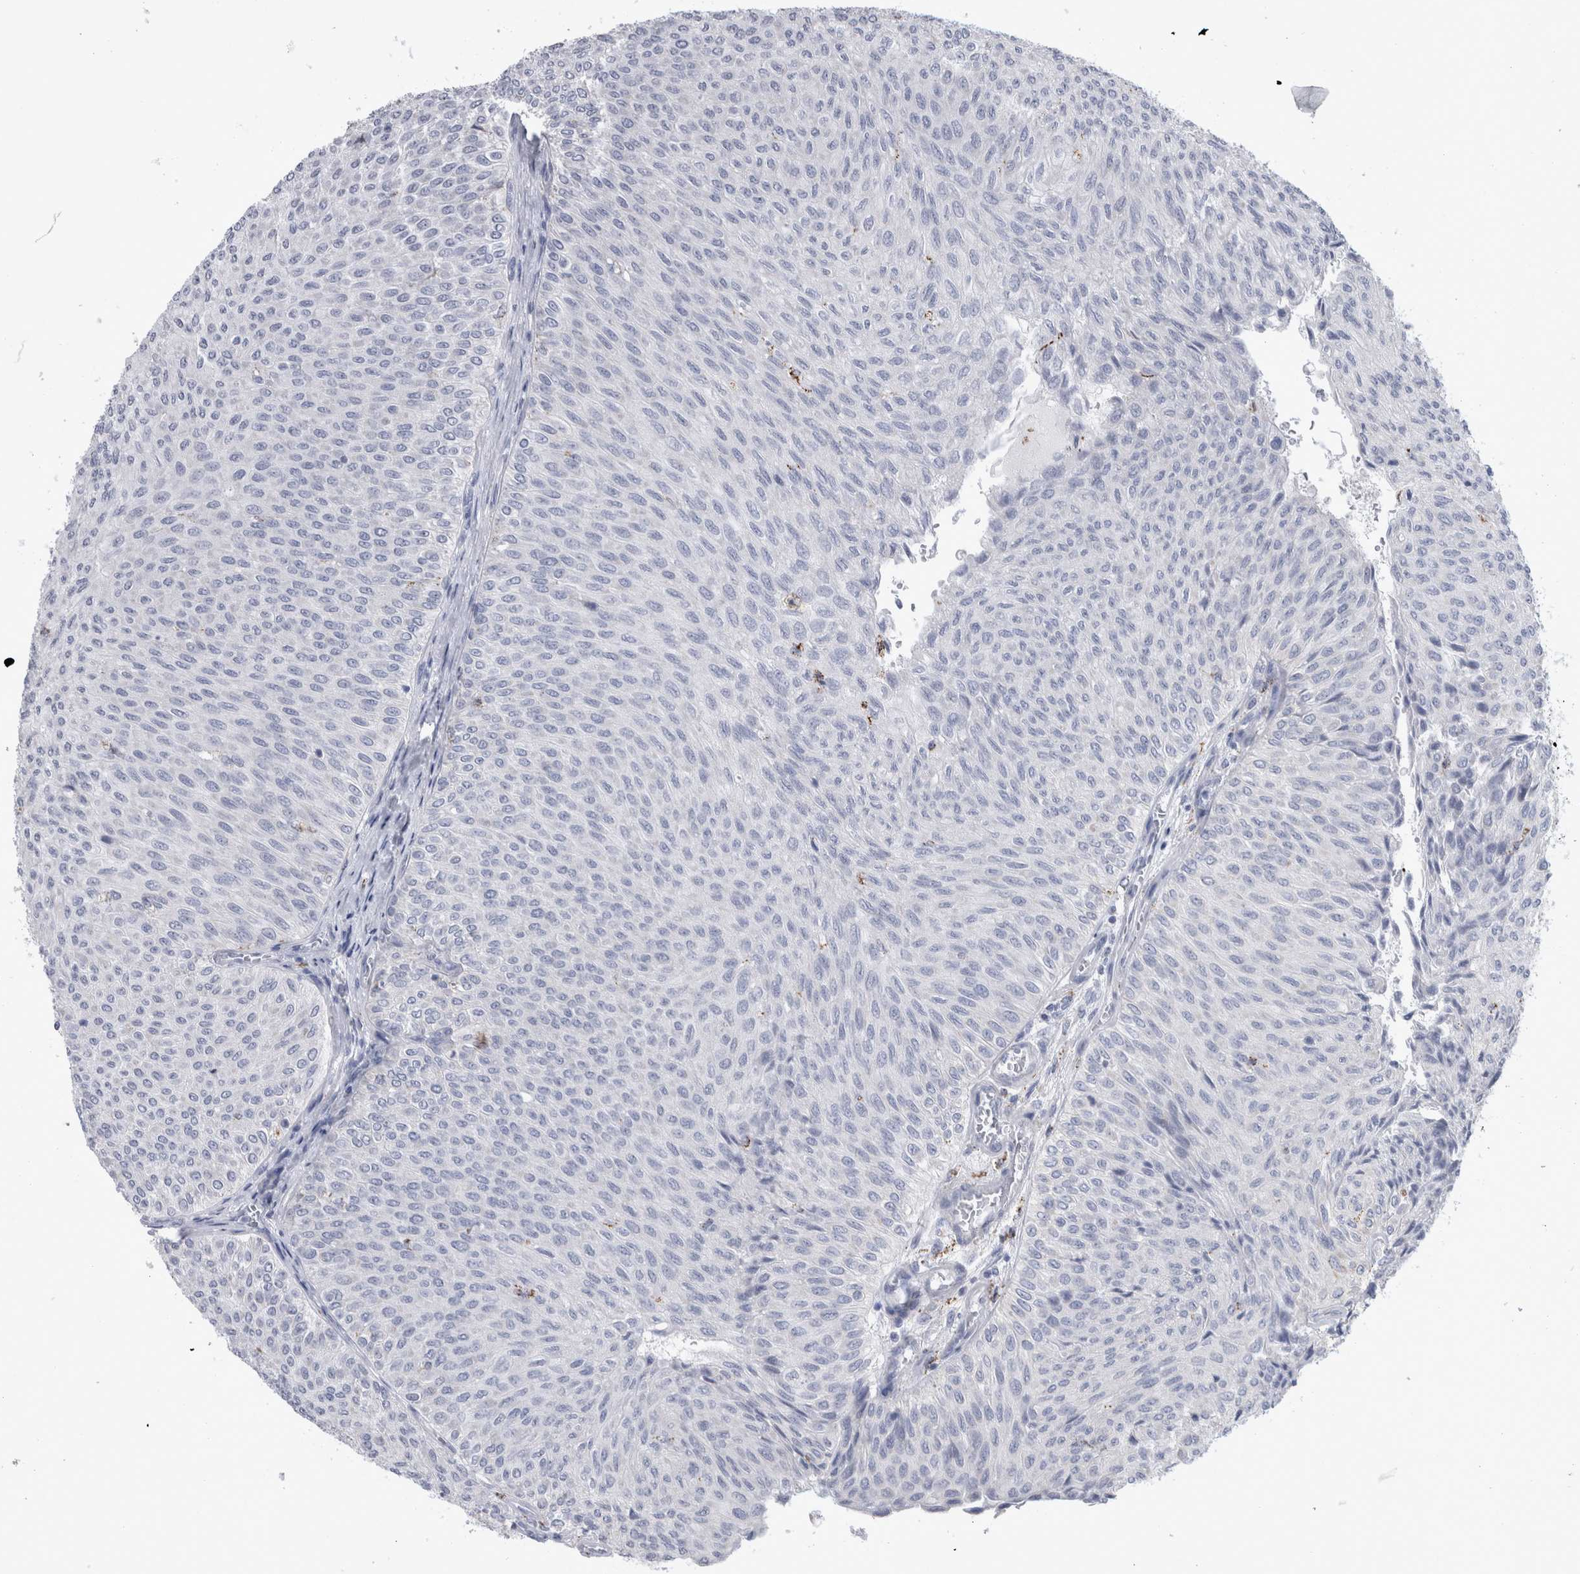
{"staining": {"intensity": "negative", "quantity": "none", "location": "none"}, "tissue": "urothelial cancer", "cell_type": "Tumor cells", "image_type": "cancer", "snomed": [{"axis": "morphology", "description": "Urothelial carcinoma, Low grade"}, {"axis": "topography", "description": "Urinary bladder"}], "caption": "Tumor cells are negative for protein expression in human urothelial cancer.", "gene": "GATM", "patient": {"sex": "male", "age": 78}}